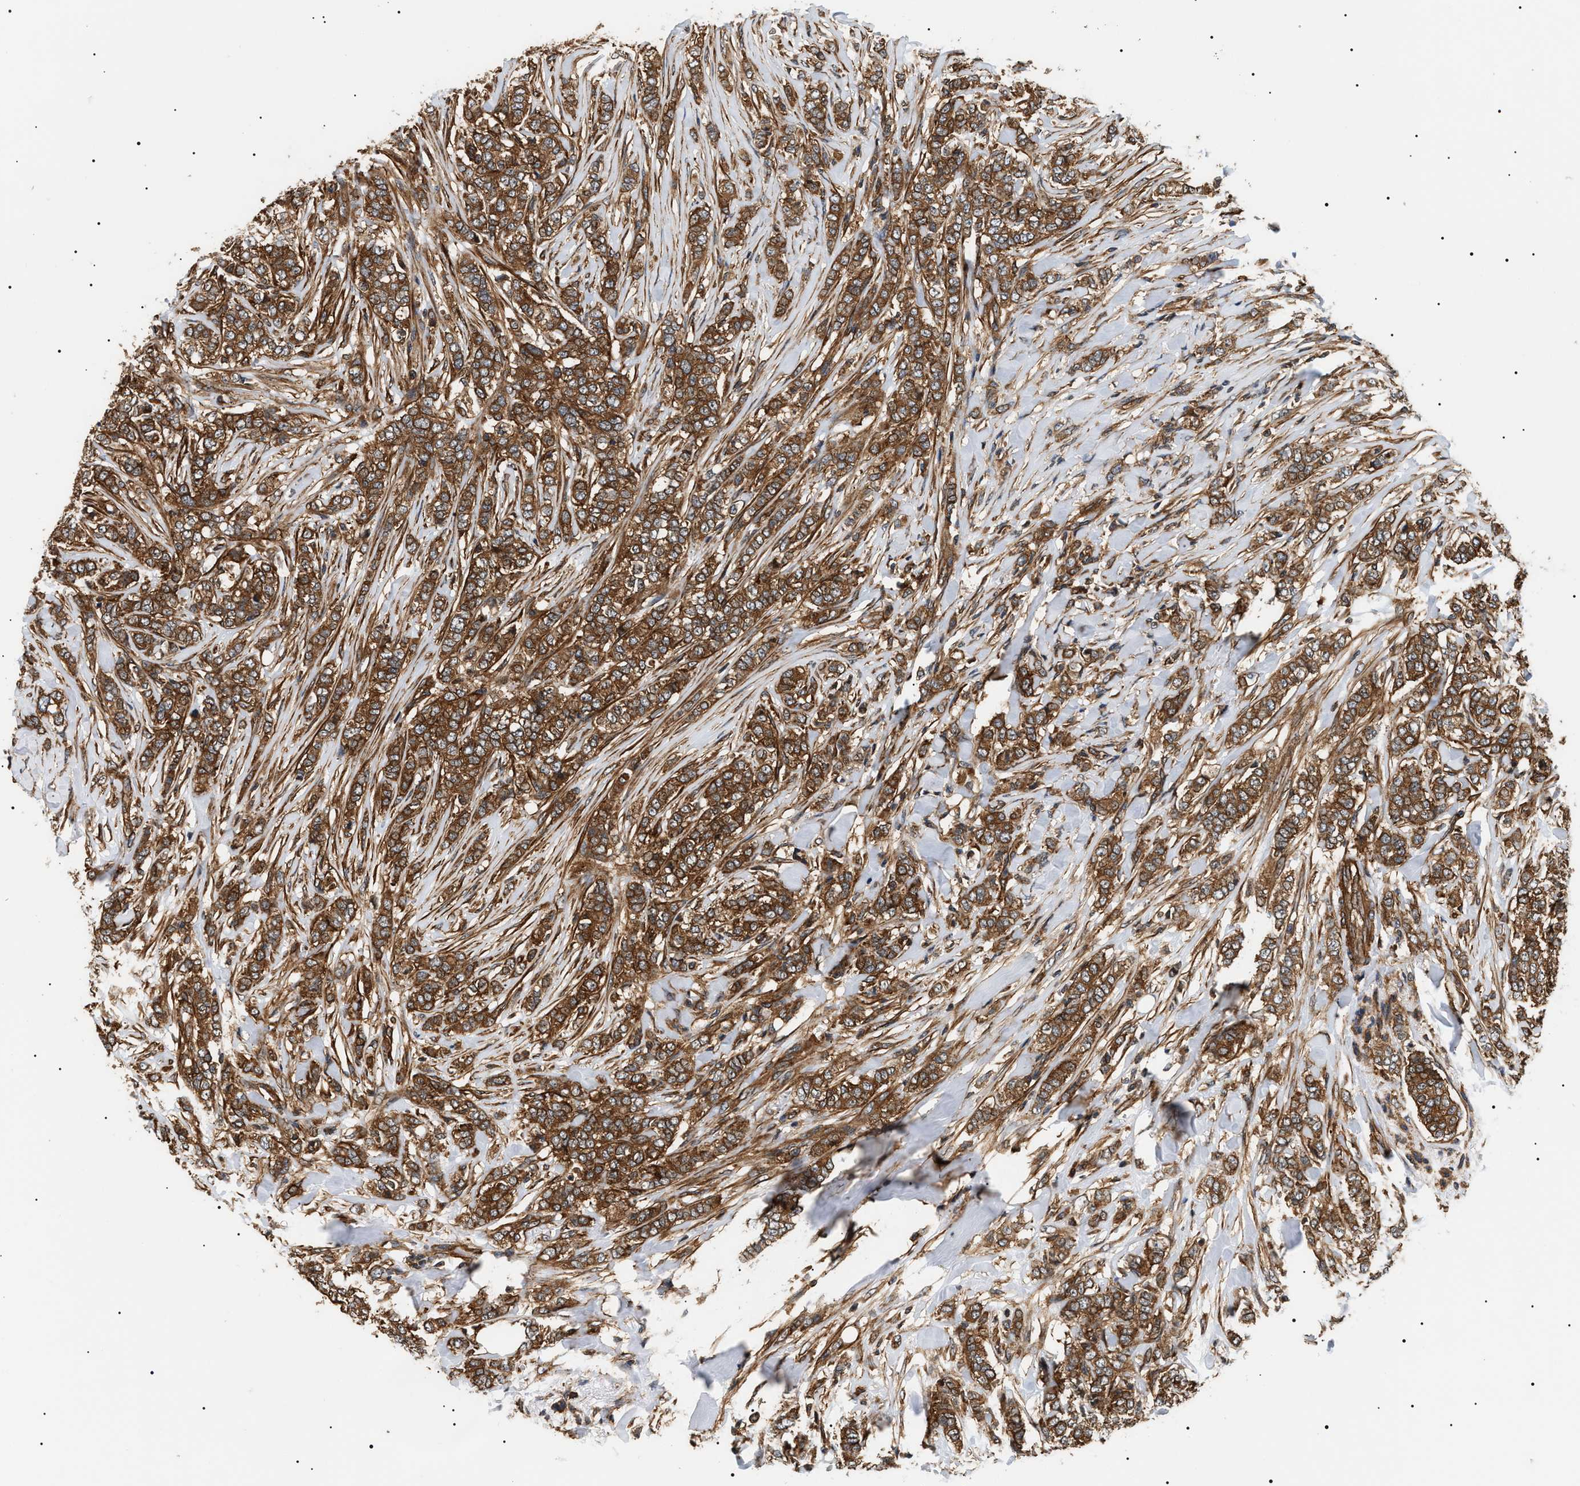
{"staining": {"intensity": "moderate", "quantity": ">75%", "location": "cytoplasmic/membranous"}, "tissue": "breast cancer", "cell_type": "Tumor cells", "image_type": "cancer", "snomed": [{"axis": "morphology", "description": "Lobular carcinoma"}, {"axis": "topography", "description": "Skin"}, {"axis": "topography", "description": "Breast"}], "caption": "Breast lobular carcinoma stained for a protein shows moderate cytoplasmic/membranous positivity in tumor cells.", "gene": "SH3GLB2", "patient": {"sex": "female", "age": 46}}